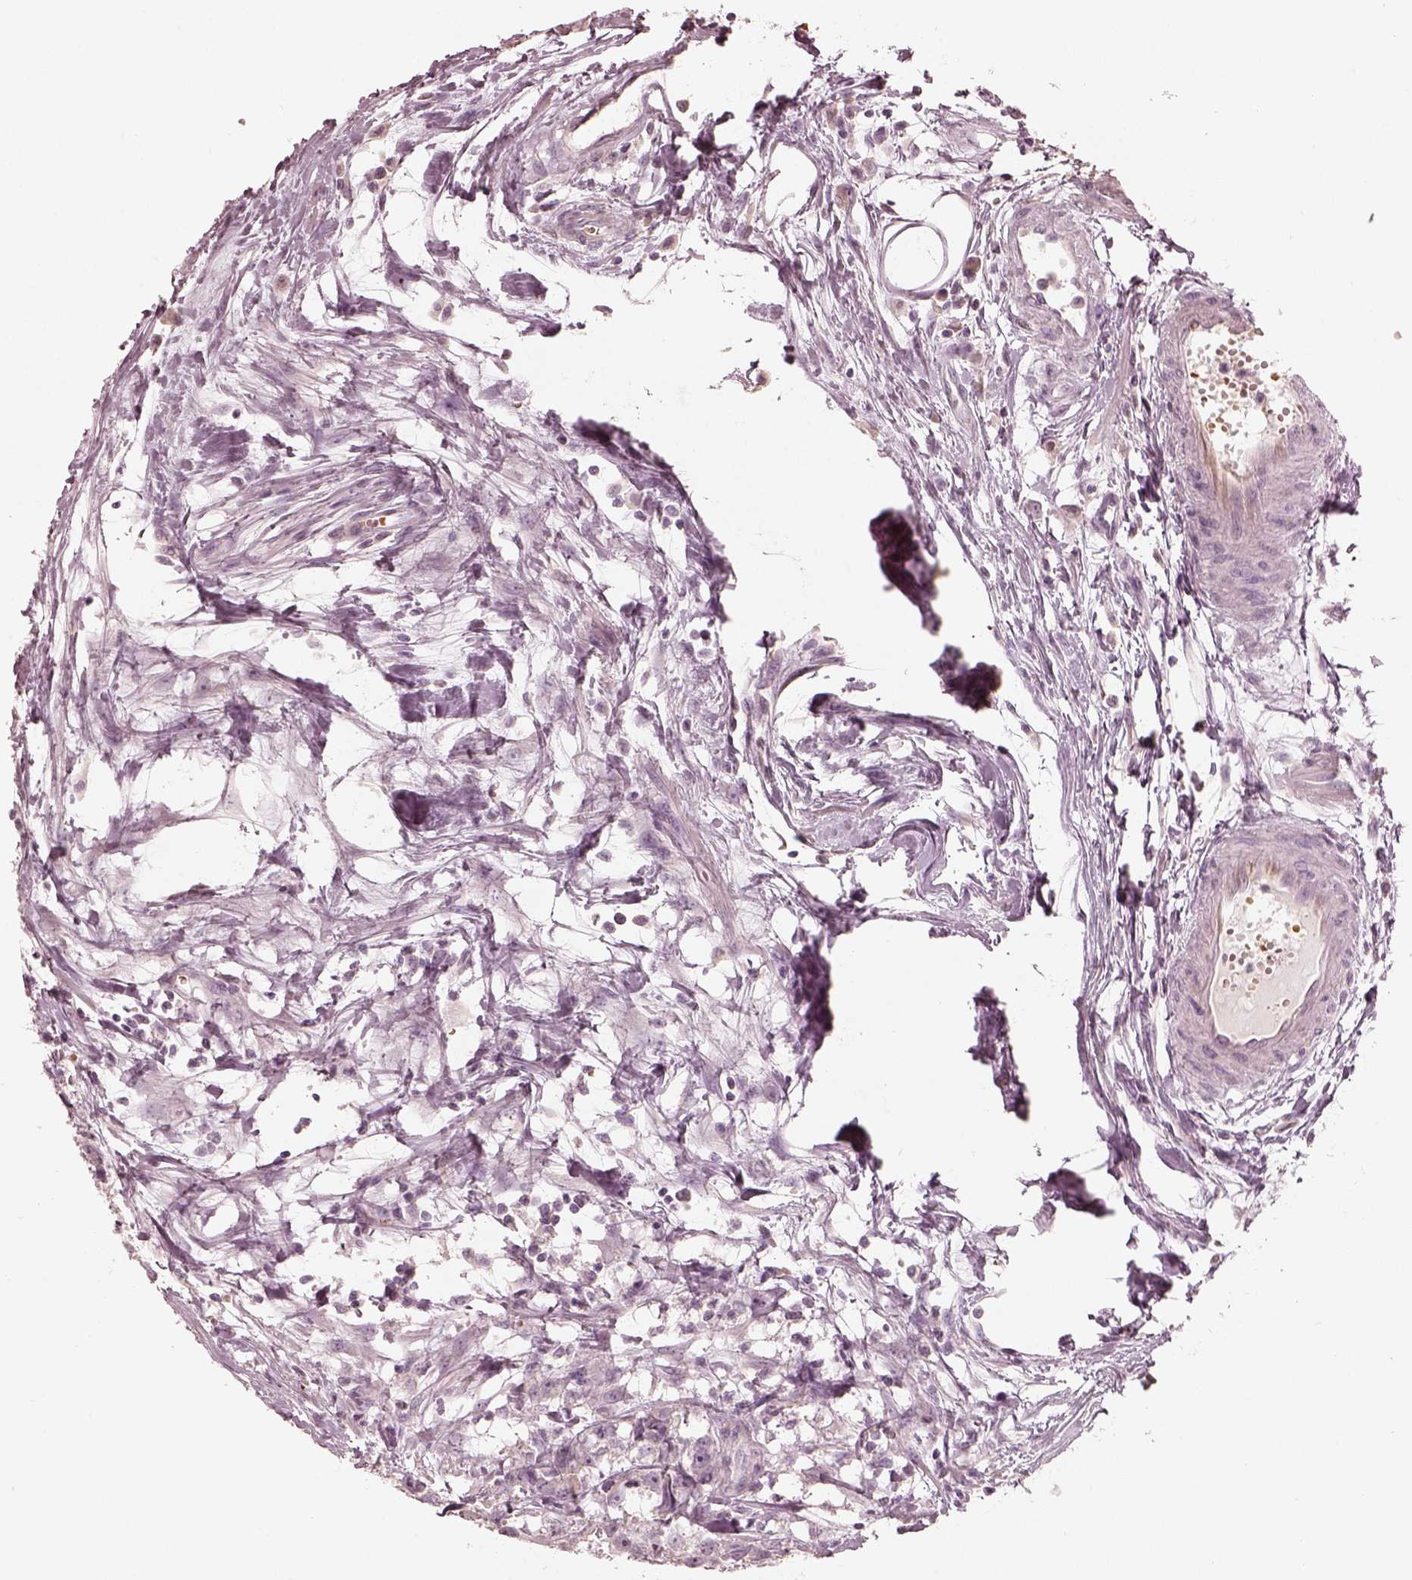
{"staining": {"intensity": "negative", "quantity": "none", "location": "none"}, "tissue": "testis cancer", "cell_type": "Tumor cells", "image_type": "cancer", "snomed": [{"axis": "morphology", "description": "Carcinoma, Embryonal, NOS"}, {"axis": "morphology", "description": "Teratoma, malignant, NOS"}, {"axis": "topography", "description": "Testis"}], "caption": "Embryonal carcinoma (testis) was stained to show a protein in brown. There is no significant positivity in tumor cells. (Stains: DAB (3,3'-diaminobenzidine) IHC with hematoxylin counter stain, Microscopy: brightfield microscopy at high magnification).", "gene": "ANKLE1", "patient": {"sex": "male", "age": 44}}